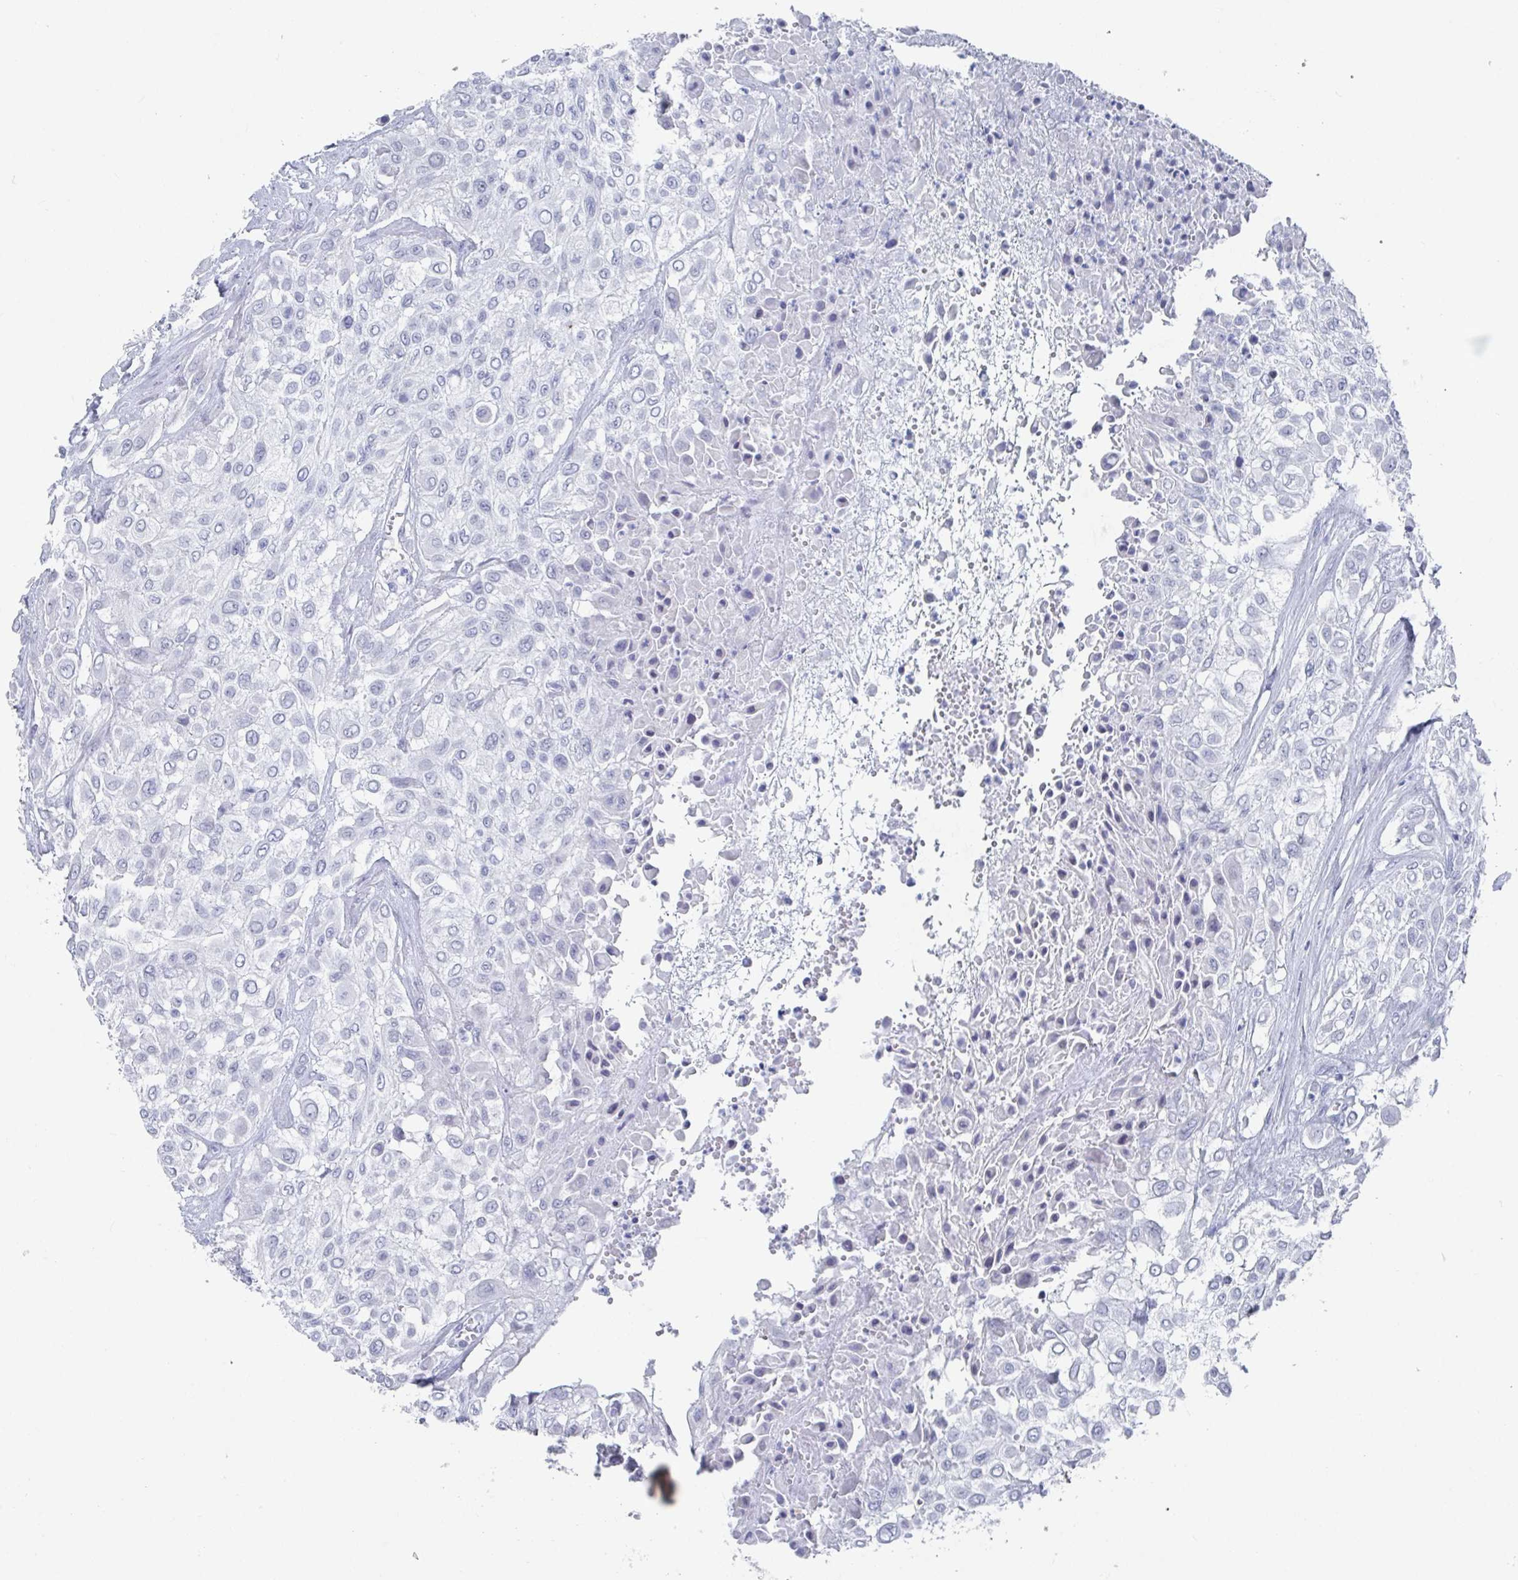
{"staining": {"intensity": "negative", "quantity": "none", "location": "none"}, "tissue": "urothelial cancer", "cell_type": "Tumor cells", "image_type": "cancer", "snomed": [{"axis": "morphology", "description": "Urothelial carcinoma, High grade"}, {"axis": "topography", "description": "Urinary bladder"}], "caption": "Tumor cells are negative for brown protein staining in urothelial carcinoma (high-grade).", "gene": "CAMKV", "patient": {"sex": "male", "age": 57}}